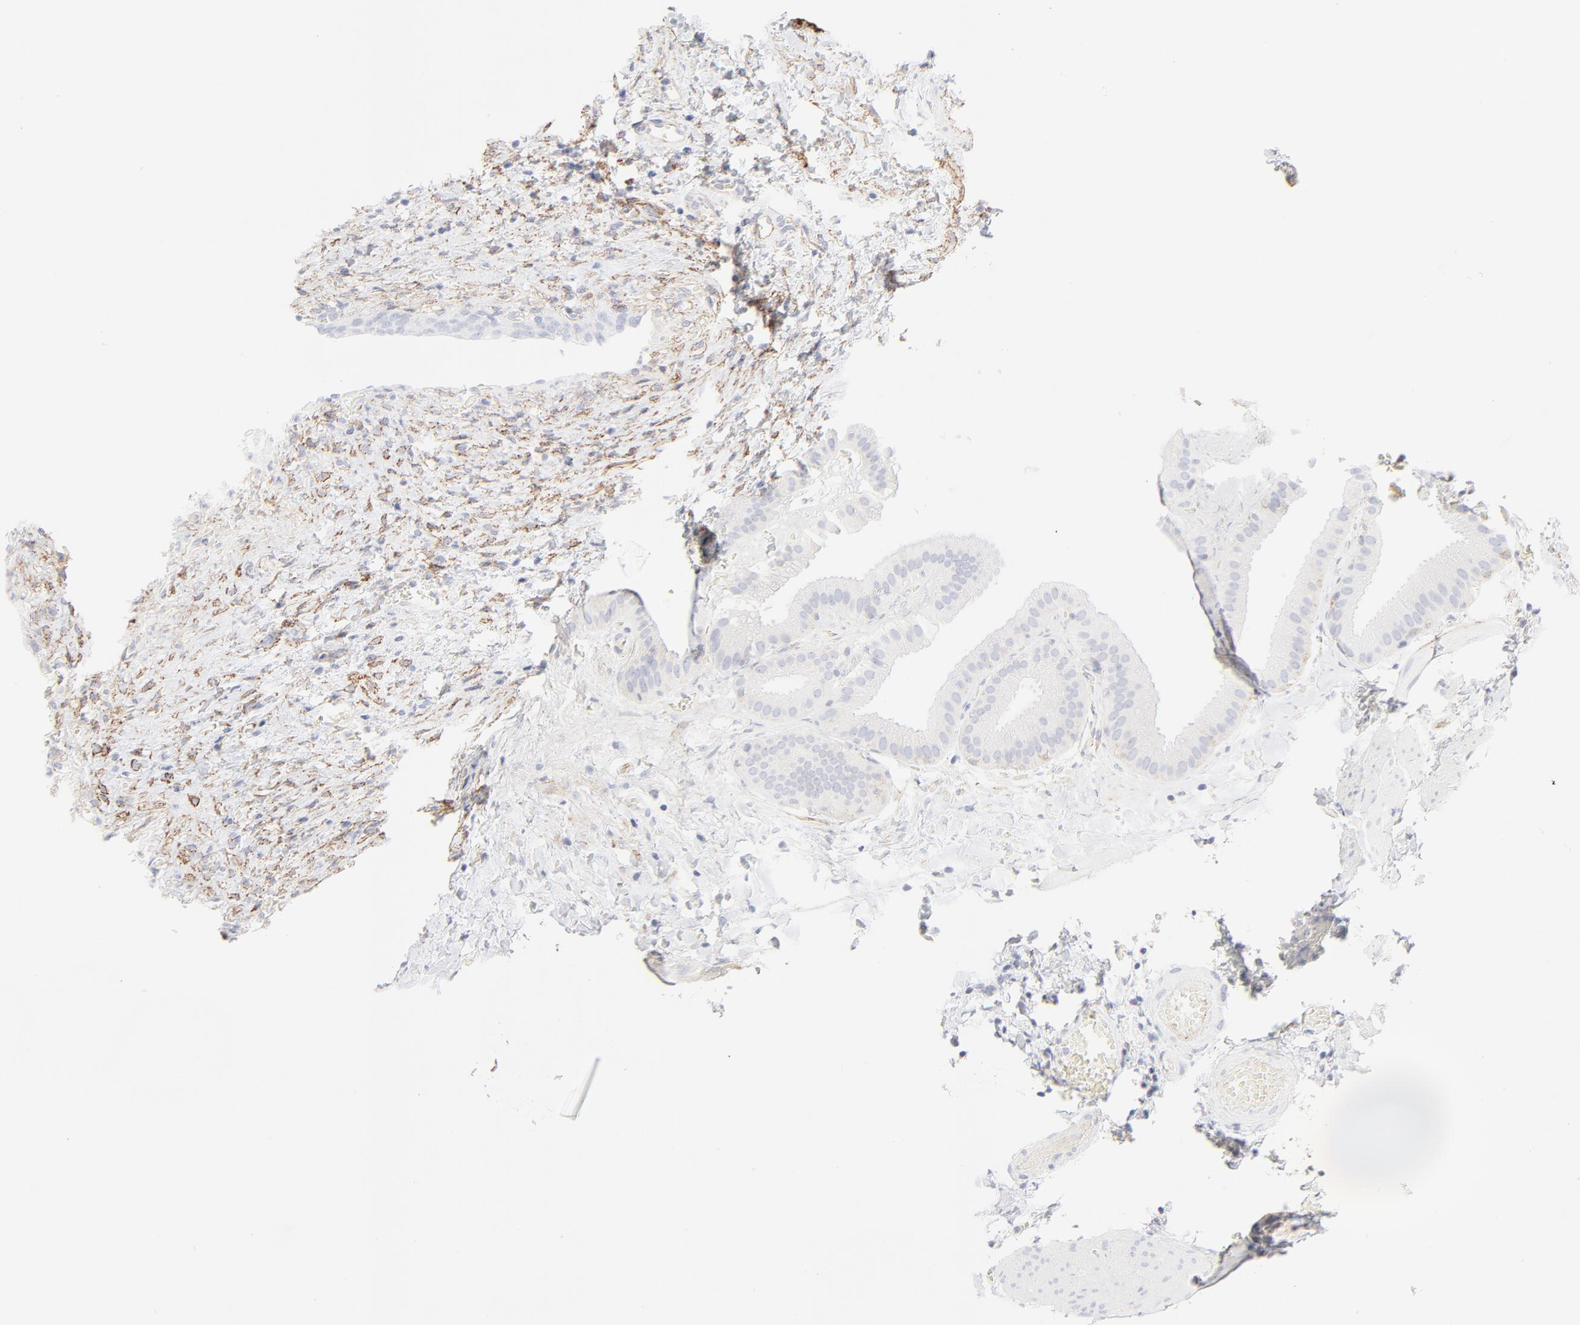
{"staining": {"intensity": "negative", "quantity": "none", "location": "none"}, "tissue": "small intestine", "cell_type": "Glandular cells", "image_type": "normal", "snomed": [{"axis": "morphology", "description": "Normal tissue, NOS"}, {"axis": "topography", "description": "Small intestine"}], "caption": "IHC of benign small intestine displays no expression in glandular cells.", "gene": "ITGA5", "patient": {"sex": "male", "age": 41}}